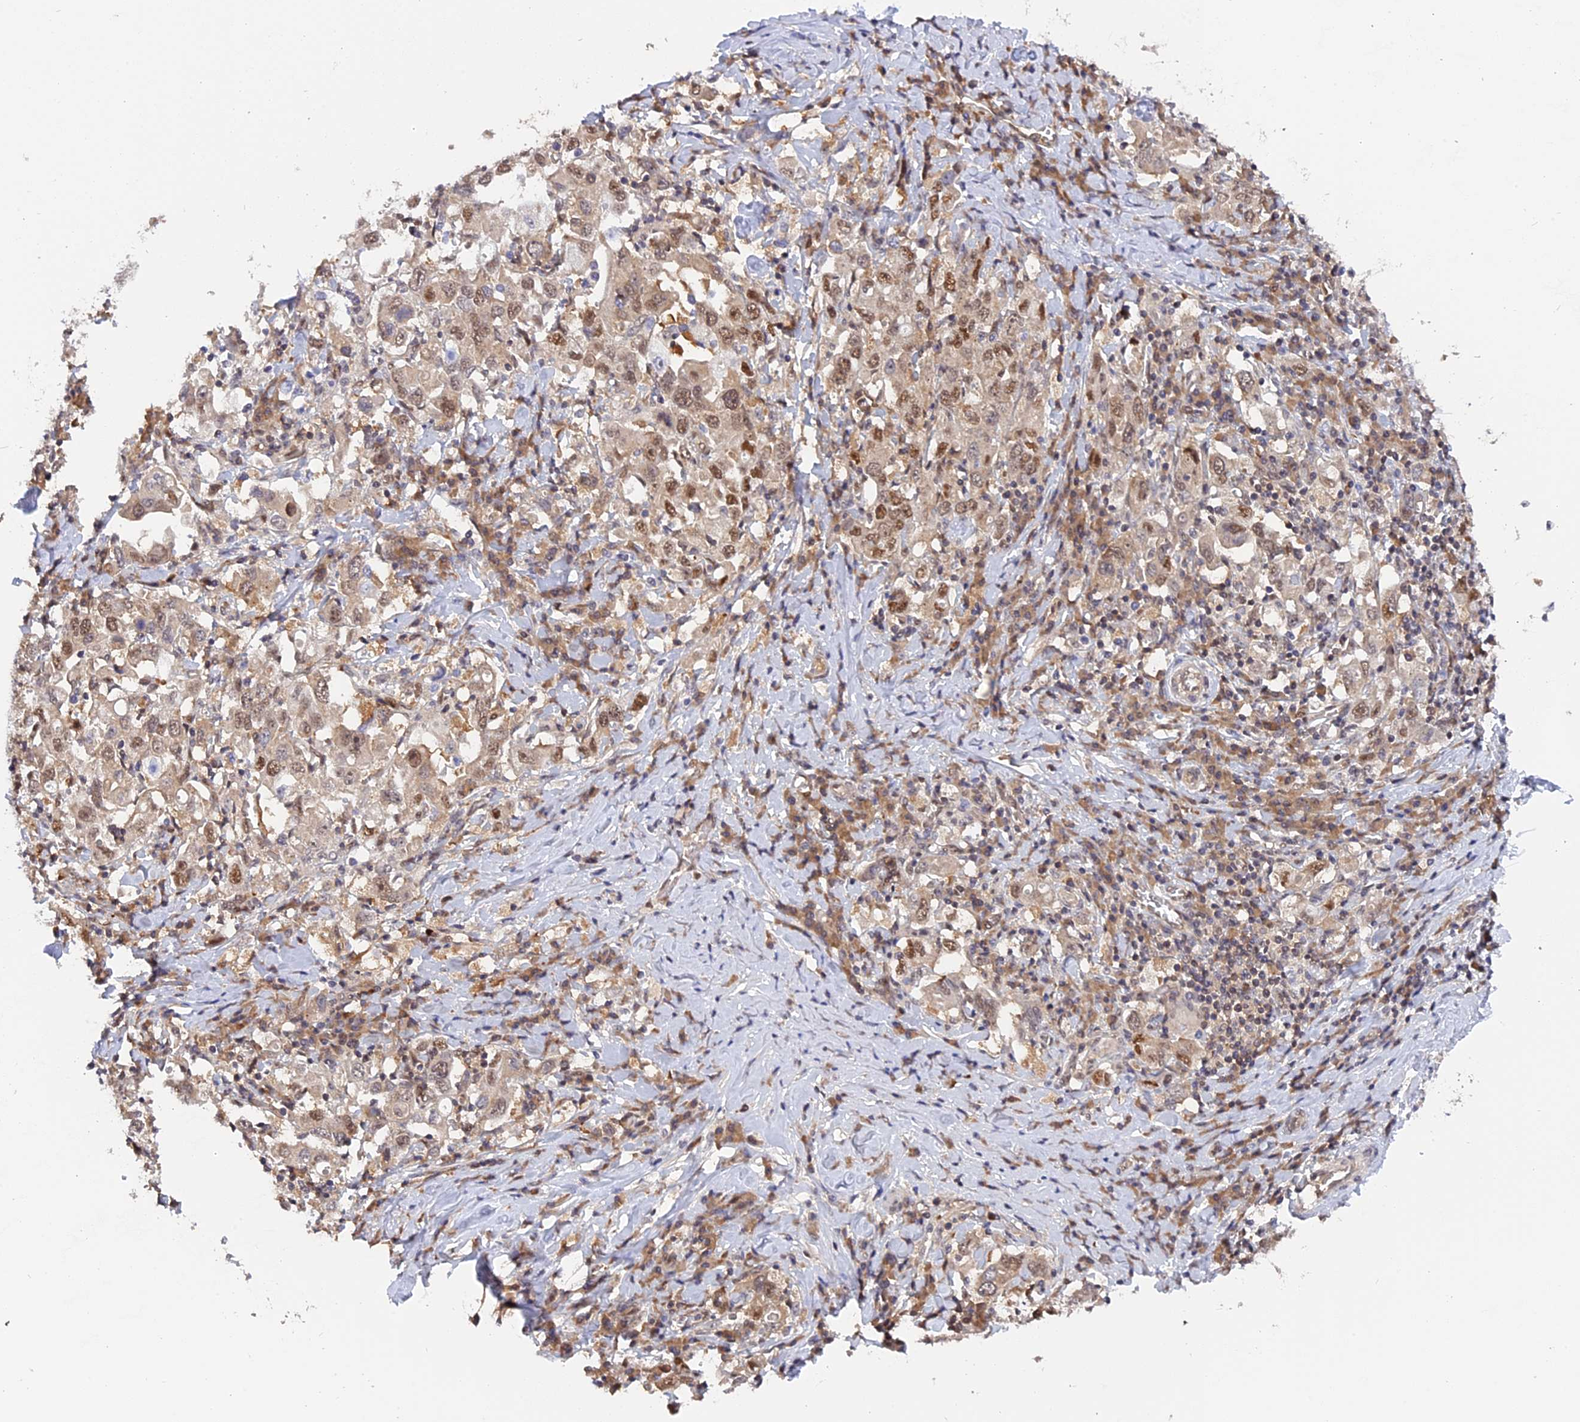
{"staining": {"intensity": "moderate", "quantity": "25%-75%", "location": "nuclear"}, "tissue": "stomach cancer", "cell_type": "Tumor cells", "image_type": "cancer", "snomed": [{"axis": "morphology", "description": "Adenocarcinoma, NOS"}, {"axis": "topography", "description": "Stomach, upper"}], "caption": "Tumor cells demonstrate moderate nuclear positivity in about 25%-75% of cells in stomach cancer (adenocarcinoma).", "gene": "ZNF428", "patient": {"sex": "male", "age": 62}}